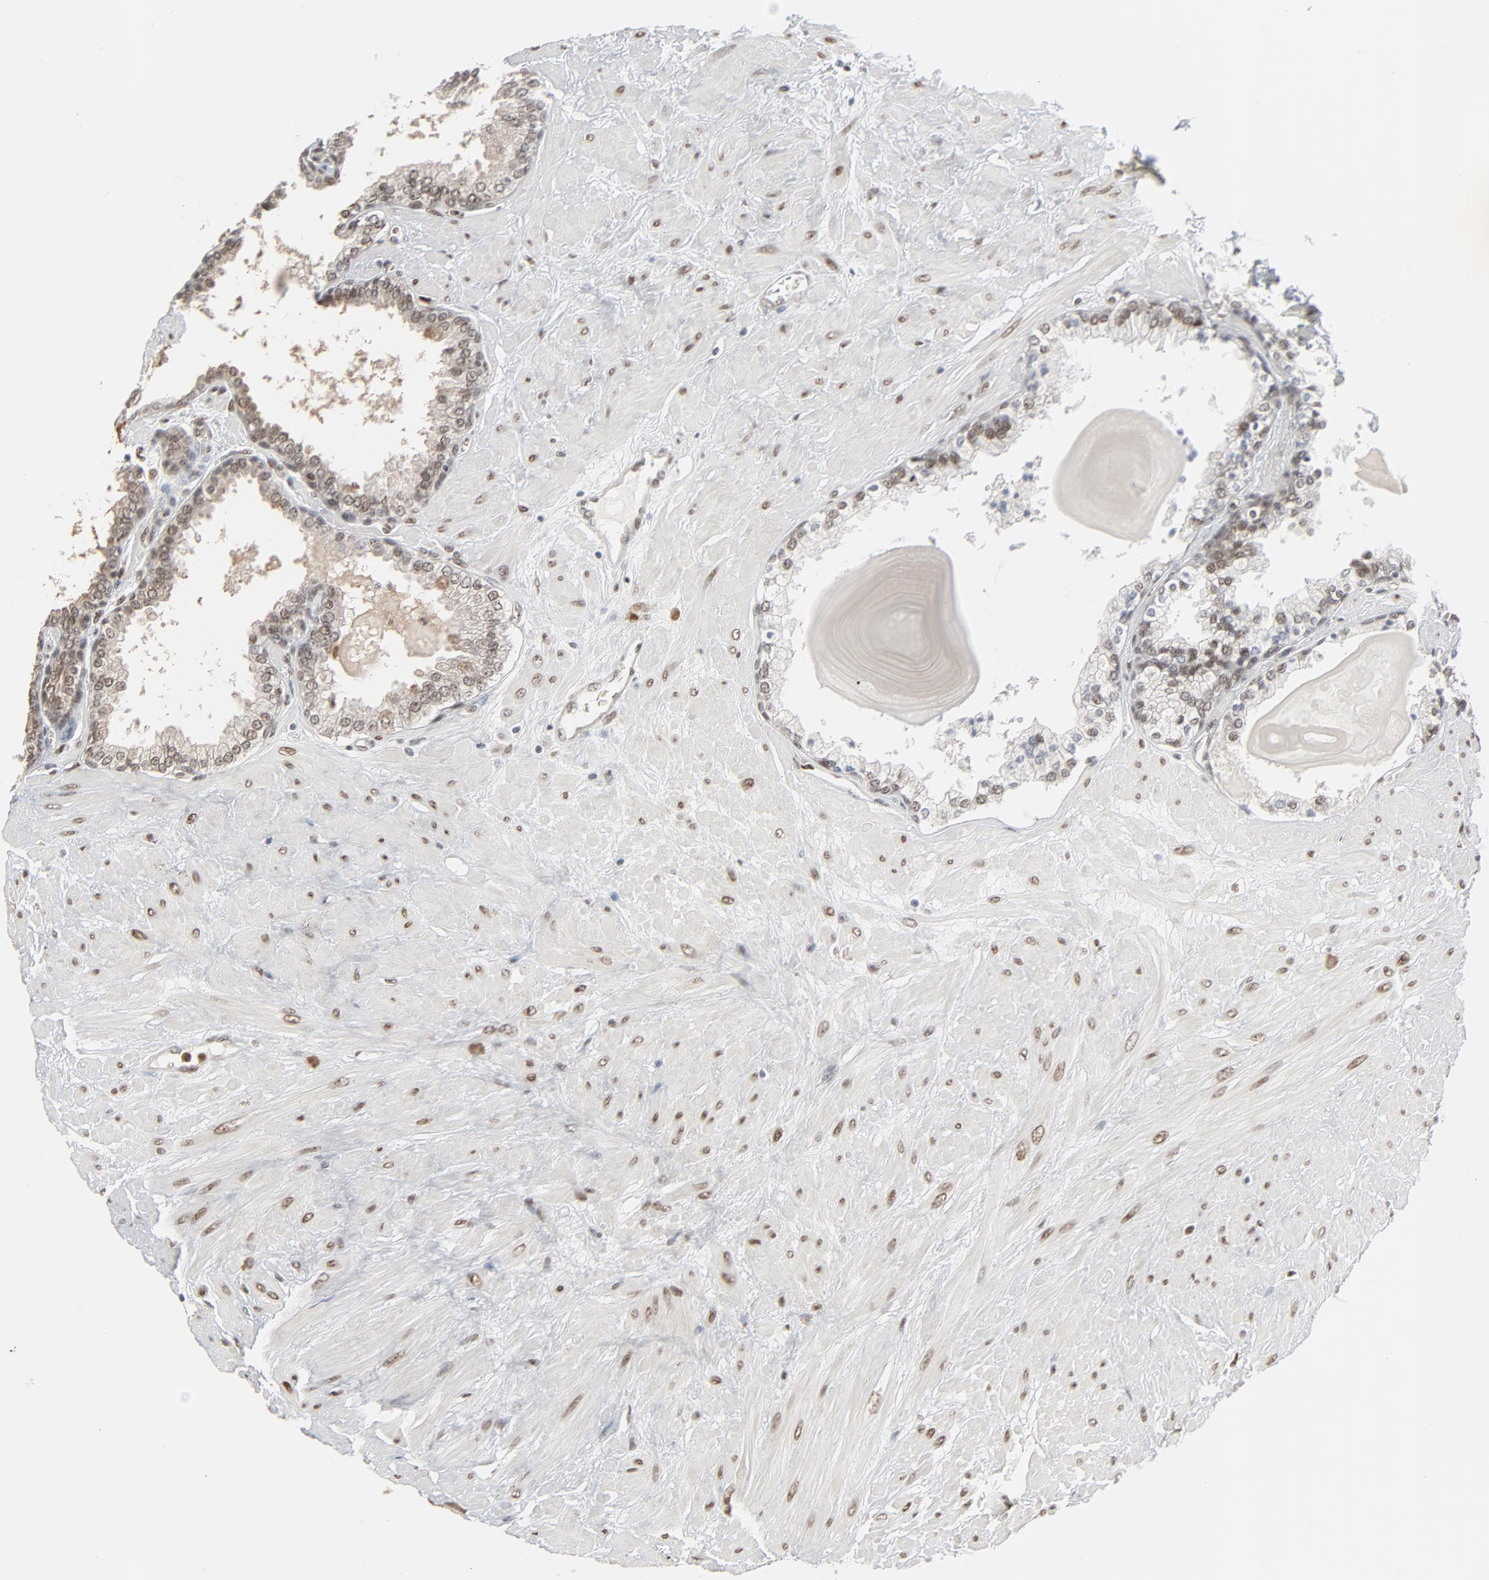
{"staining": {"intensity": "weak", "quantity": ">75%", "location": "nuclear"}, "tissue": "prostate", "cell_type": "Glandular cells", "image_type": "normal", "snomed": [{"axis": "morphology", "description": "Normal tissue, NOS"}, {"axis": "topography", "description": "Prostate"}], "caption": "A low amount of weak nuclear expression is seen in approximately >75% of glandular cells in benign prostate.", "gene": "CUX1", "patient": {"sex": "male", "age": 51}}